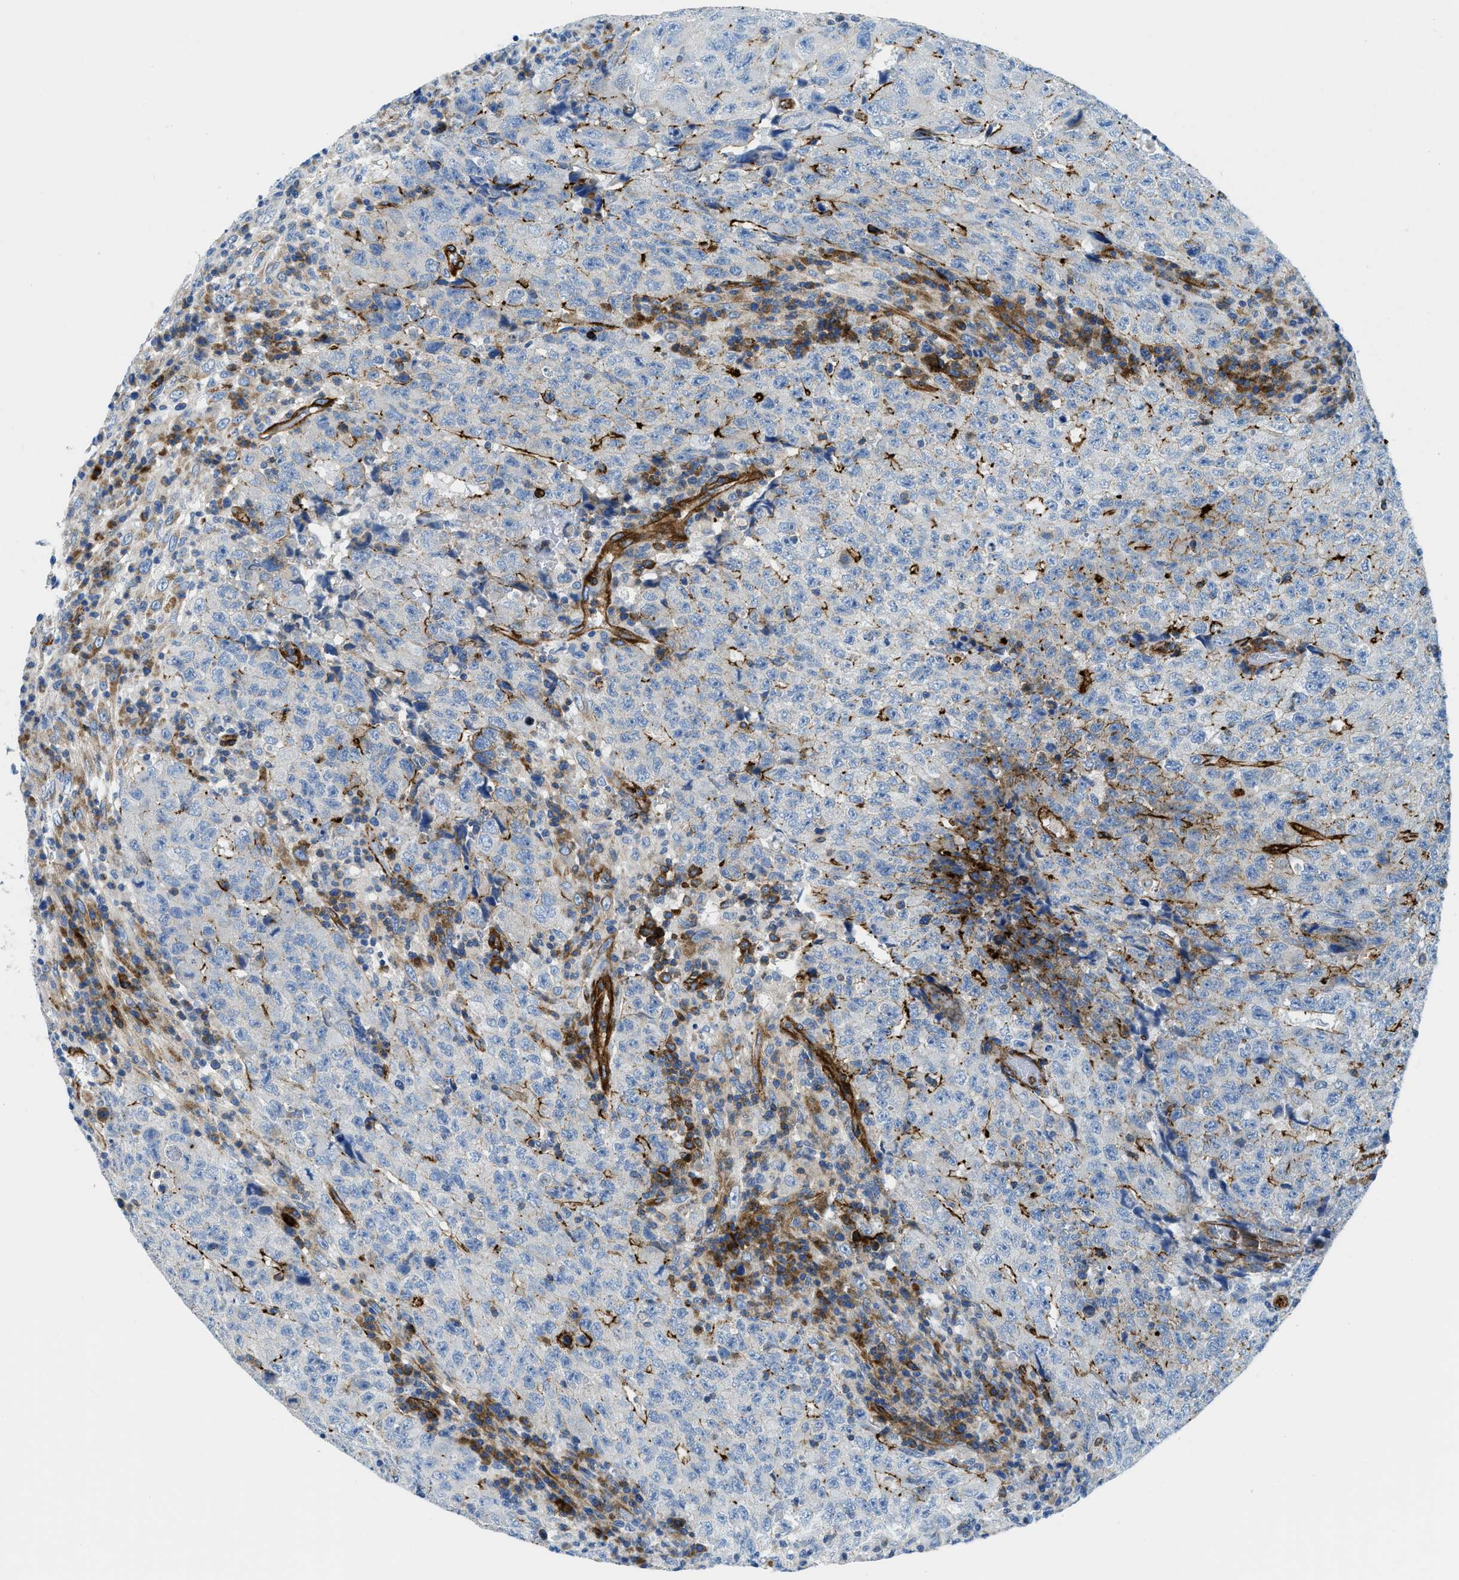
{"staining": {"intensity": "negative", "quantity": "none", "location": "none"}, "tissue": "testis cancer", "cell_type": "Tumor cells", "image_type": "cancer", "snomed": [{"axis": "morphology", "description": "Necrosis, NOS"}, {"axis": "morphology", "description": "Carcinoma, Embryonal, NOS"}, {"axis": "topography", "description": "Testis"}], "caption": "A high-resolution photomicrograph shows immunohistochemistry (IHC) staining of testis cancer, which reveals no significant staining in tumor cells. (DAB IHC with hematoxylin counter stain).", "gene": "CUTA", "patient": {"sex": "male", "age": 19}}